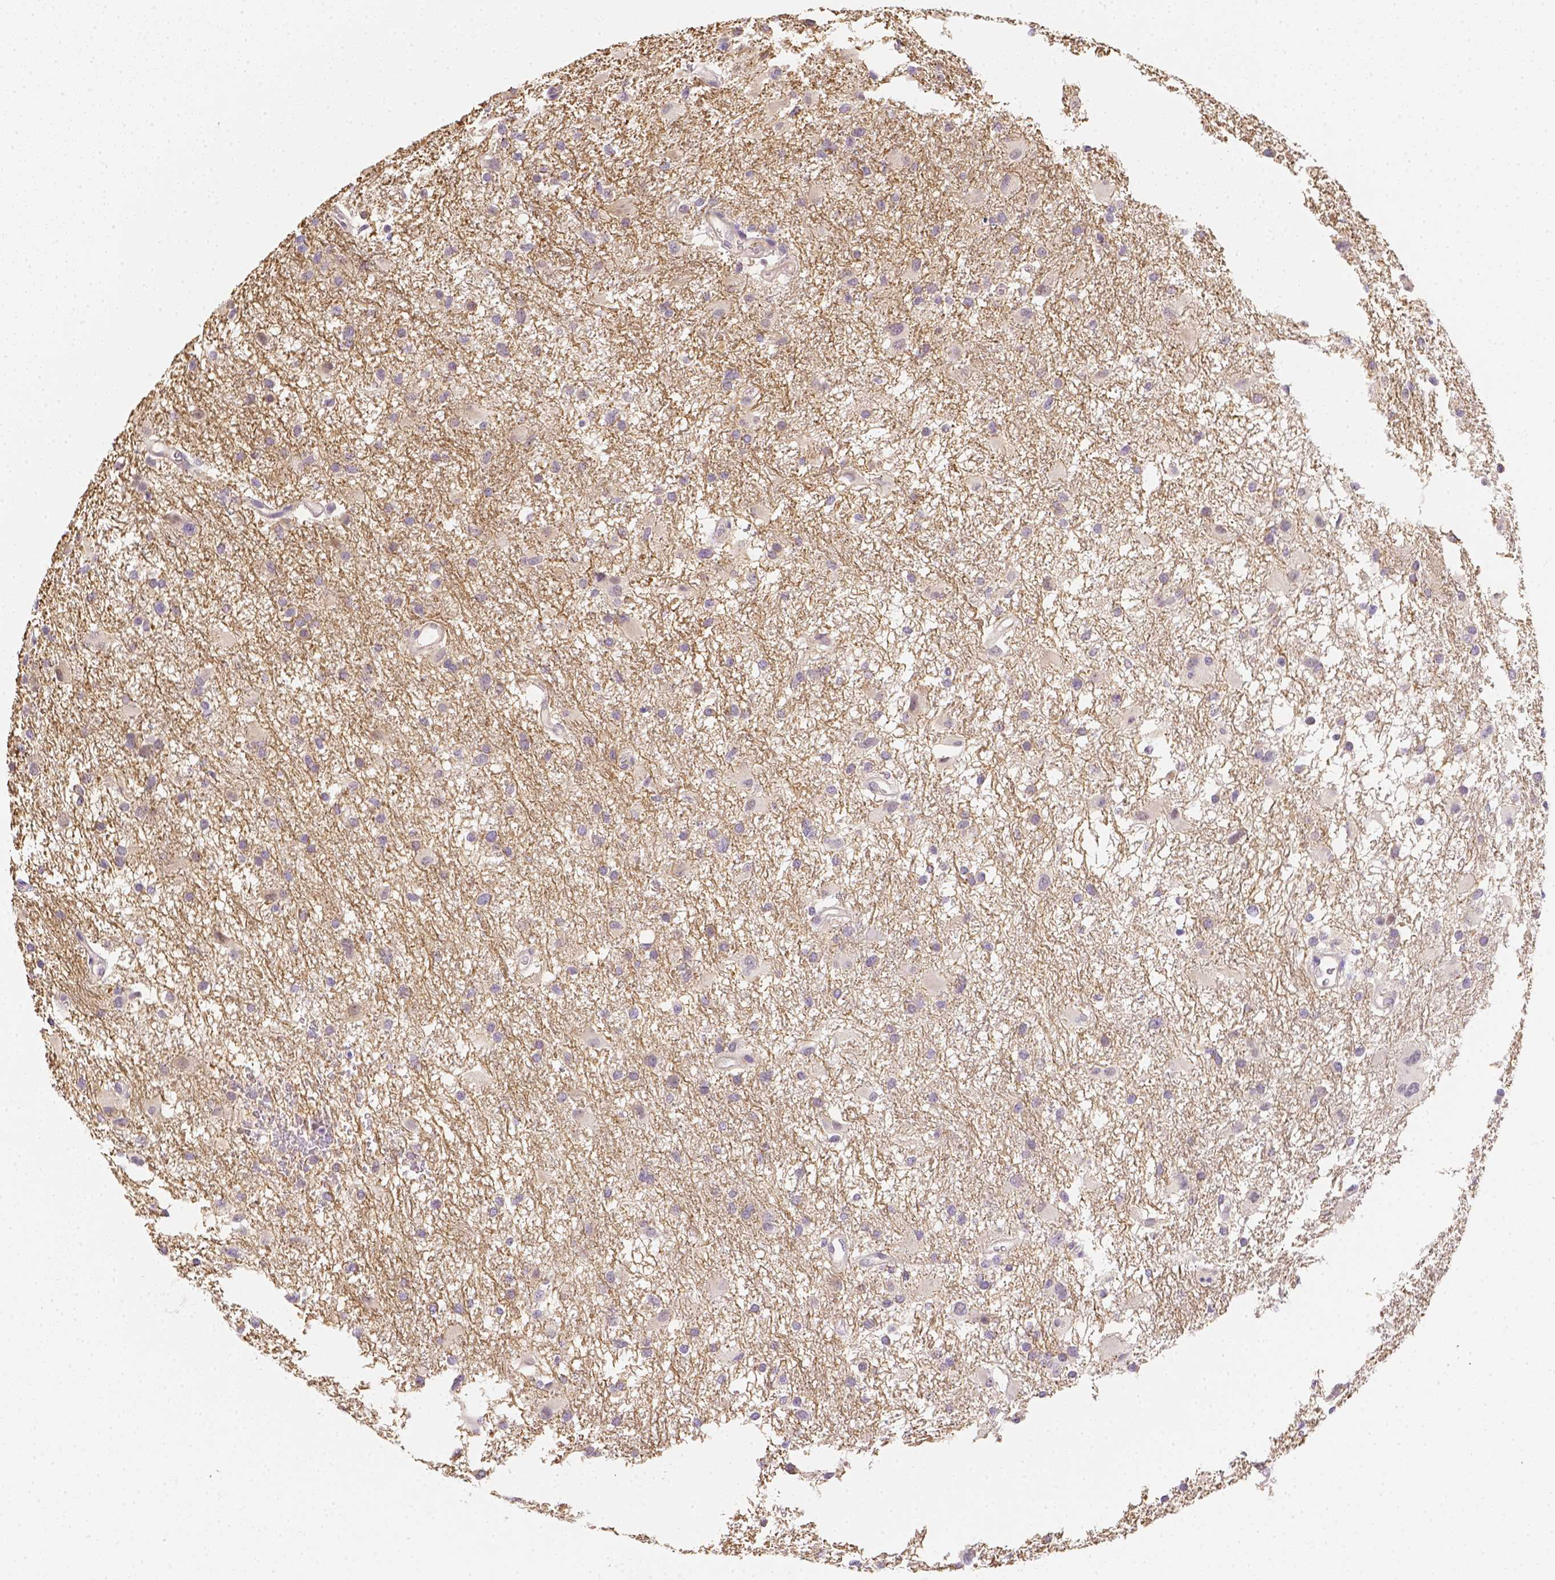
{"staining": {"intensity": "negative", "quantity": "none", "location": "none"}, "tissue": "glioma", "cell_type": "Tumor cells", "image_type": "cancer", "snomed": [{"axis": "morphology", "description": "Glioma, malignant, High grade"}, {"axis": "topography", "description": "Brain"}], "caption": "A high-resolution micrograph shows IHC staining of malignant glioma (high-grade), which shows no significant positivity in tumor cells. The staining was performed using DAB (3,3'-diaminobenzidine) to visualize the protein expression in brown, while the nuclei were stained in blue with hematoxylin (Magnification: 20x).", "gene": "C10orf67", "patient": {"sex": "male", "age": 53}}